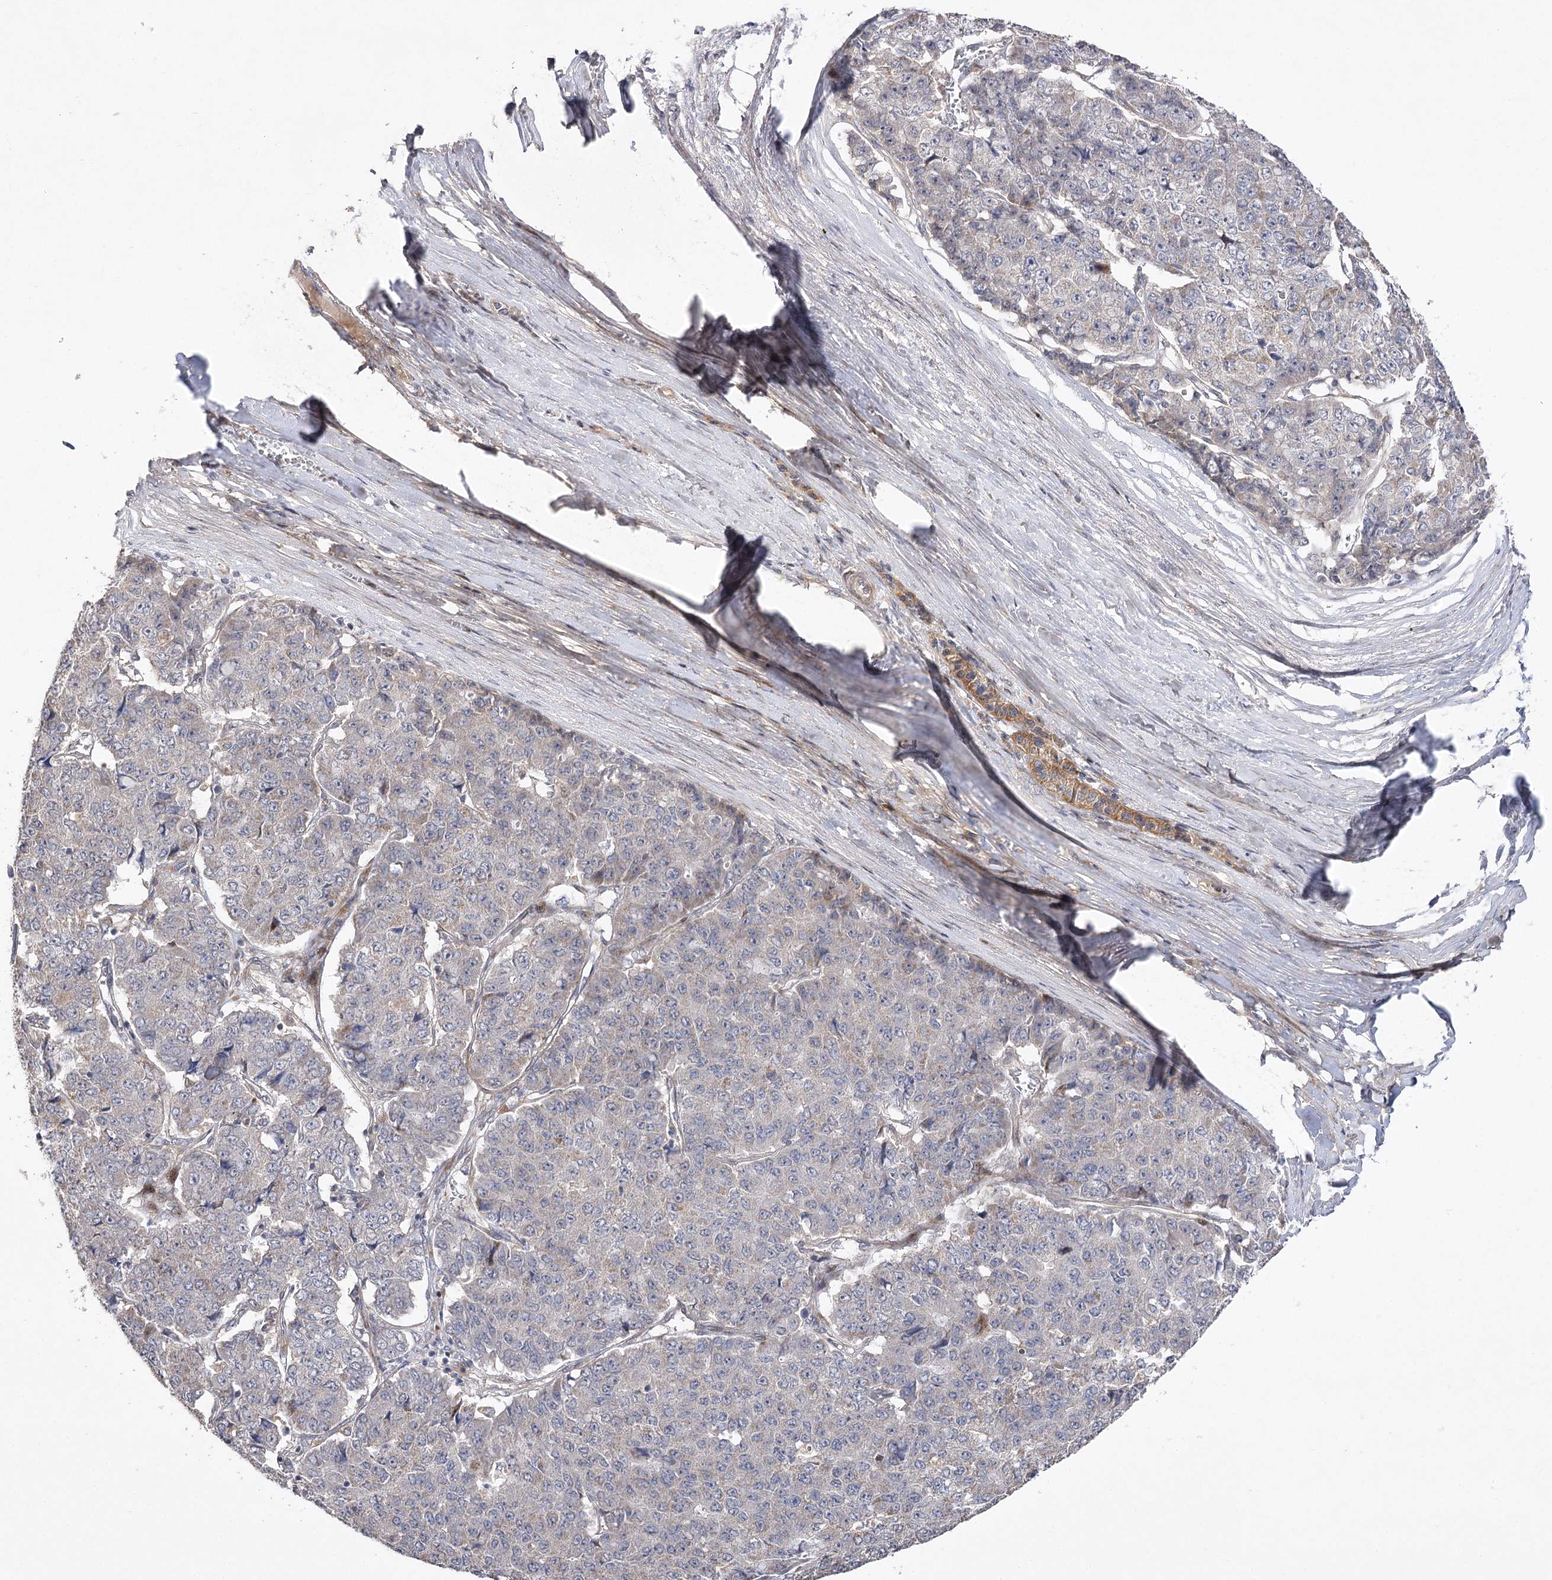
{"staining": {"intensity": "negative", "quantity": "none", "location": "none"}, "tissue": "pancreatic cancer", "cell_type": "Tumor cells", "image_type": "cancer", "snomed": [{"axis": "morphology", "description": "Adenocarcinoma, NOS"}, {"axis": "topography", "description": "Pancreas"}], "caption": "An immunohistochemistry photomicrograph of pancreatic cancer is shown. There is no staining in tumor cells of pancreatic cancer. Nuclei are stained in blue.", "gene": "OBSL1", "patient": {"sex": "male", "age": 50}}